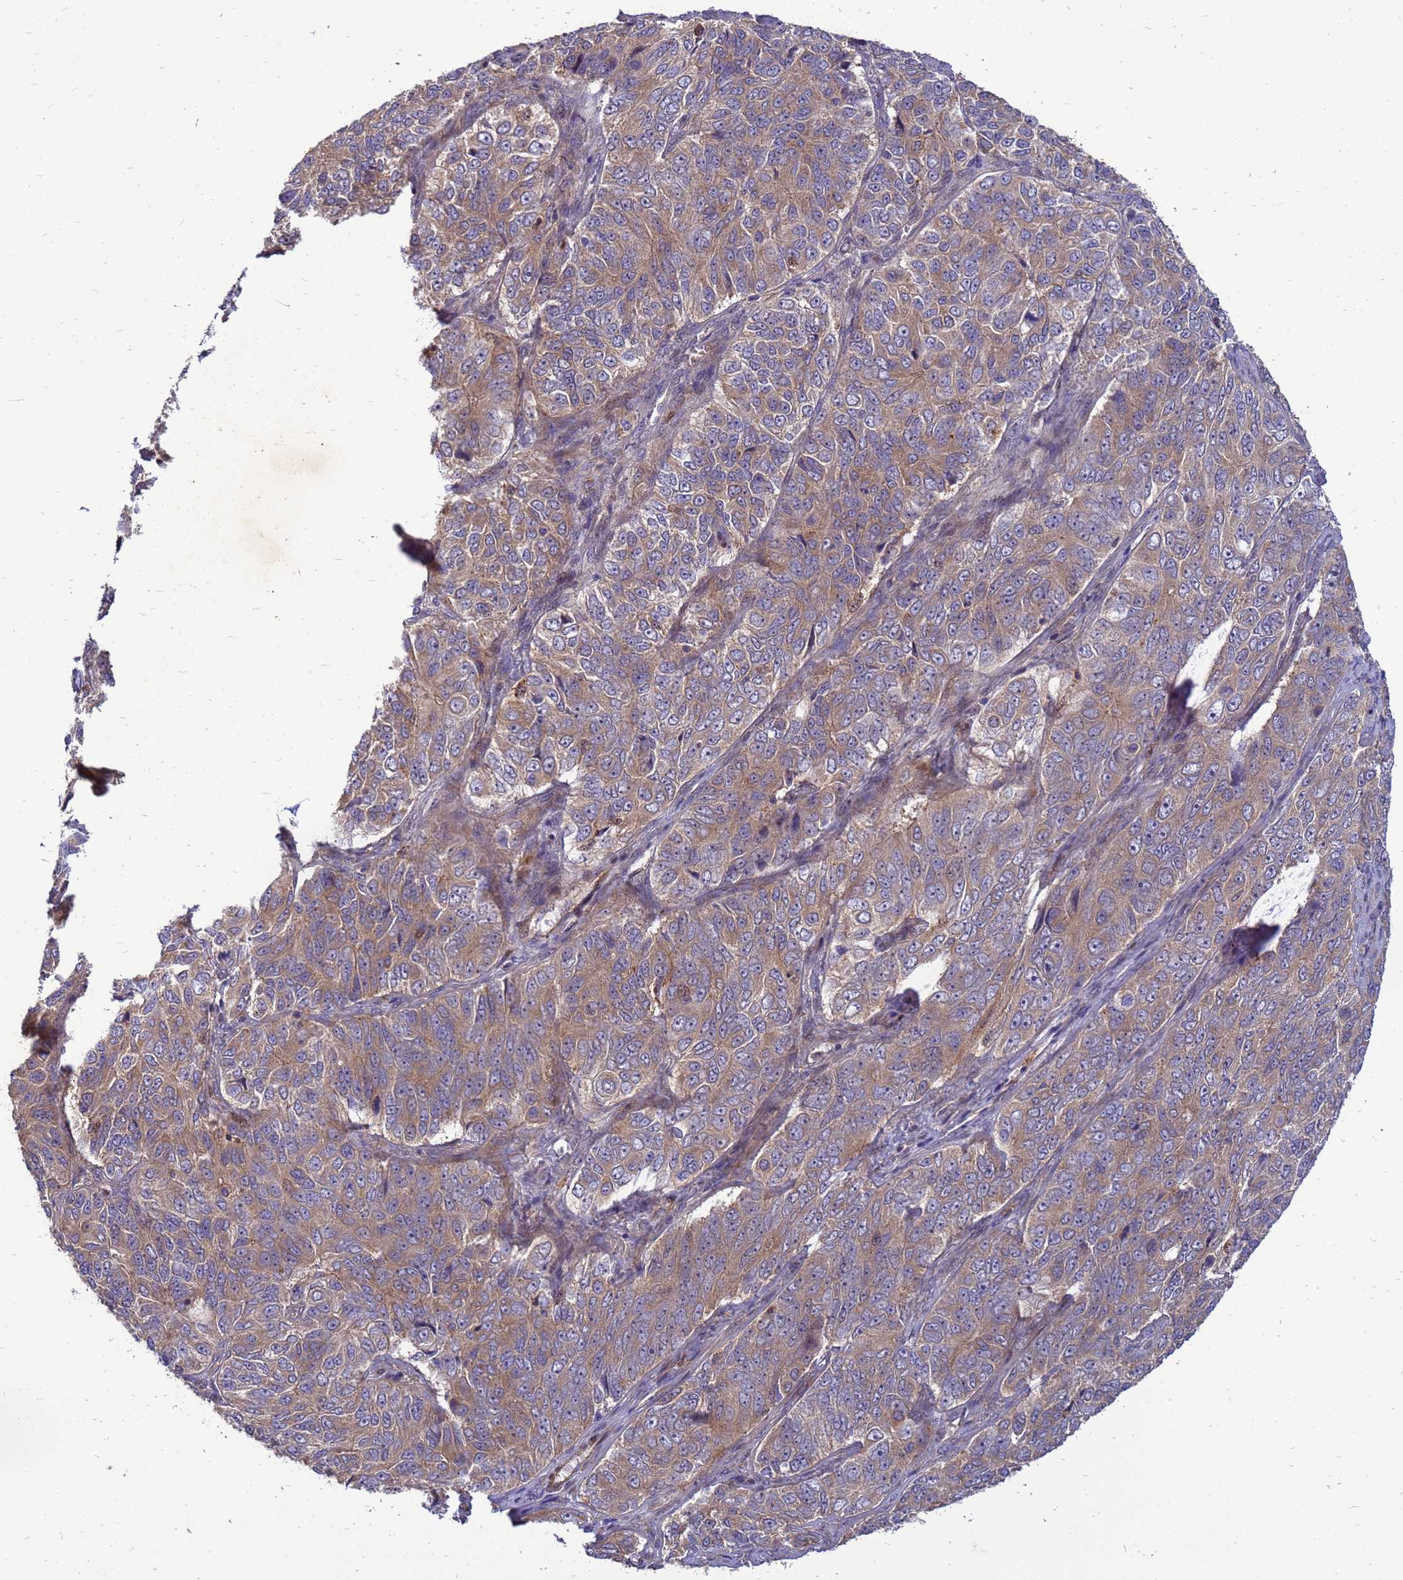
{"staining": {"intensity": "moderate", "quantity": ">75%", "location": "cytoplasmic/membranous"}, "tissue": "ovarian cancer", "cell_type": "Tumor cells", "image_type": "cancer", "snomed": [{"axis": "morphology", "description": "Carcinoma, endometroid"}, {"axis": "topography", "description": "Ovary"}], "caption": "This histopathology image displays ovarian endometroid carcinoma stained with IHC to label a protein in brown. The cytoplasmic/membranous of tumor cells show moderate positivity for the protein. Nuclei are counter-stained blue.", "gene": "RNF215", "patient": {"sex": "female", "age": 51}}